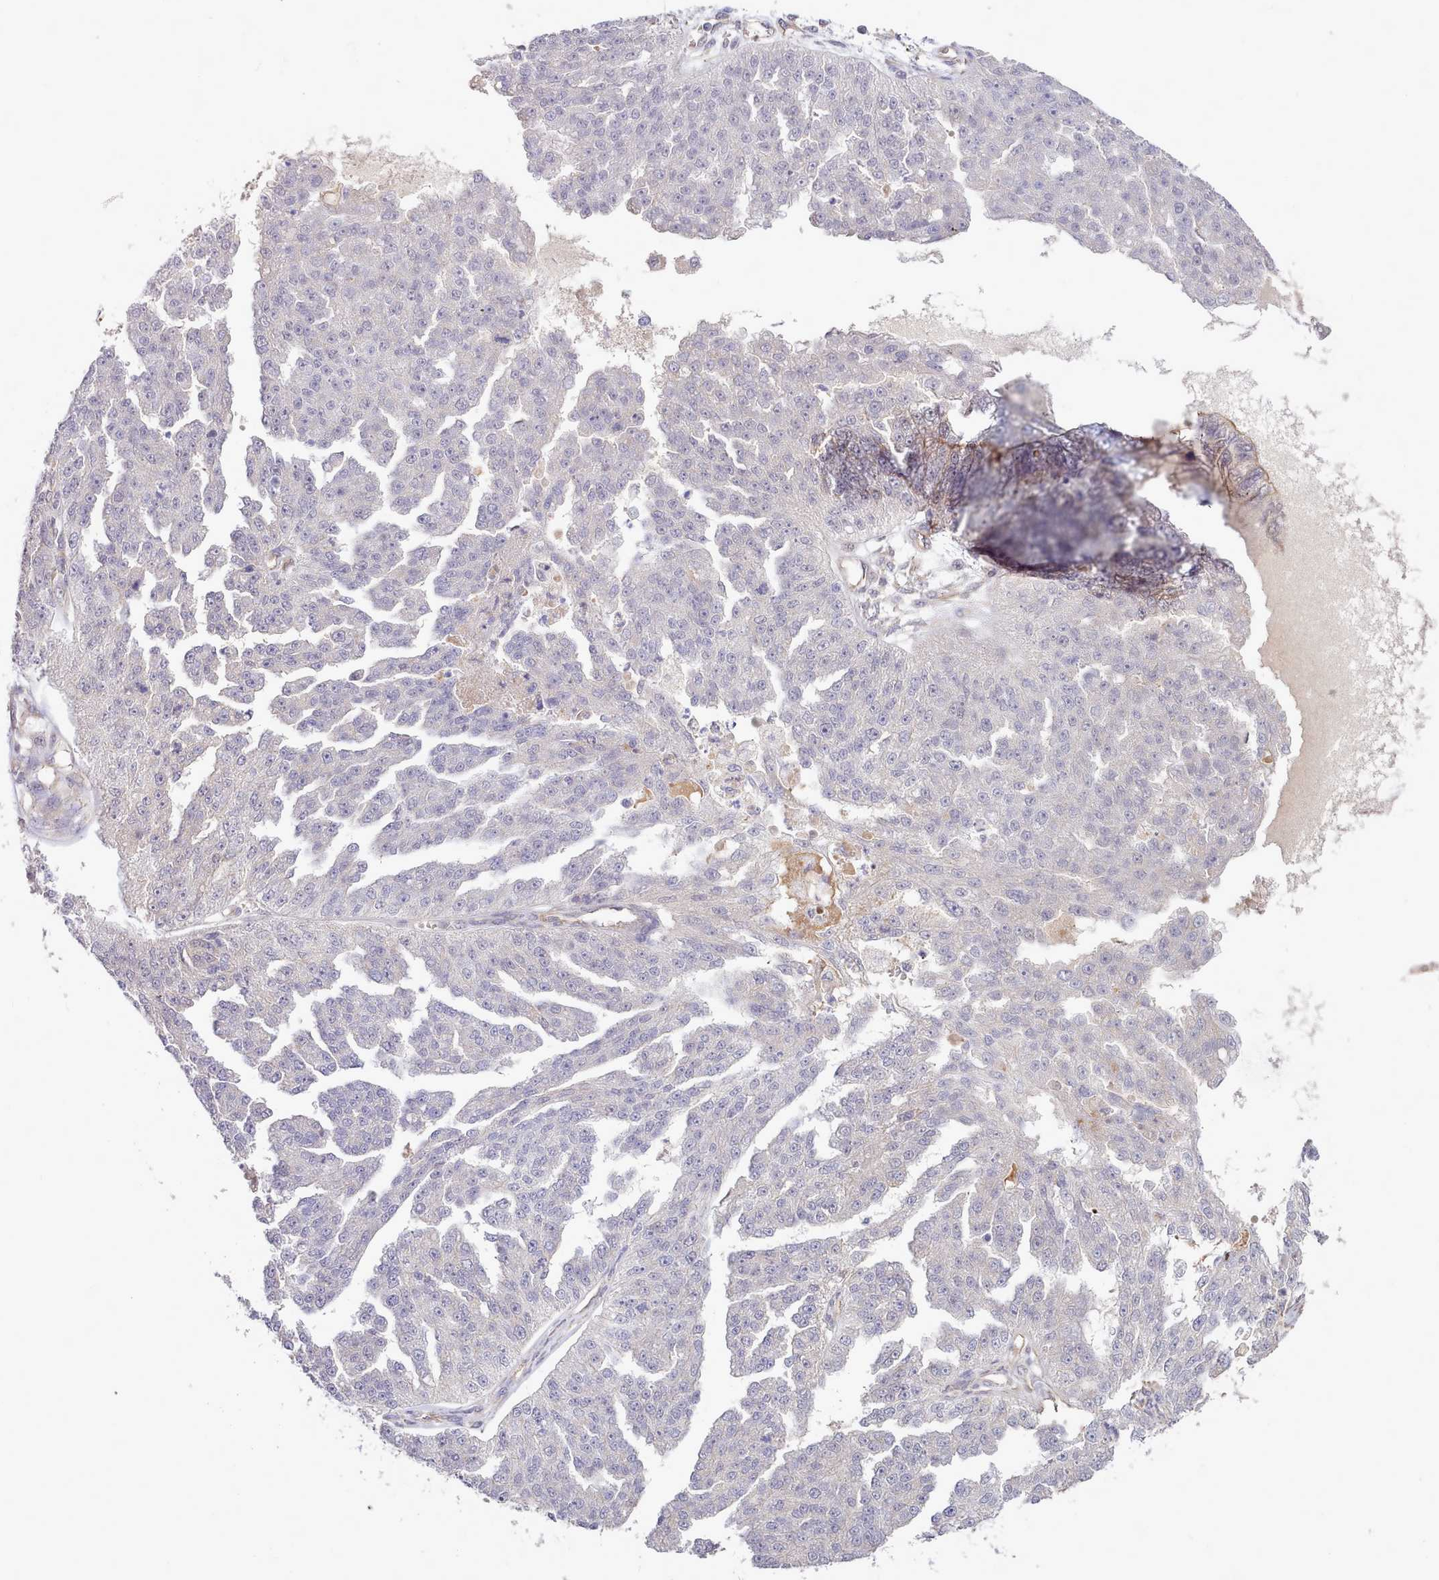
{"staining": {"intensity": "negative", "quantity": "none", "location": "none"}, "tissue": "ovarian cancer", "cell_type": "Tumor cells", "image_type": "cancer", "snomed": [{"axis": "morphology", "description": "Cystadenocarcinoma, serous, NOS"}, {"axis": "topography", "description": "Ovary"}], "caption": "Immunohistochemical staining of human ovarian cancer shows no significant expression in tumor cells.", "gene": "ZC3H13", "patient": {"sex": "female", "age": 58}}